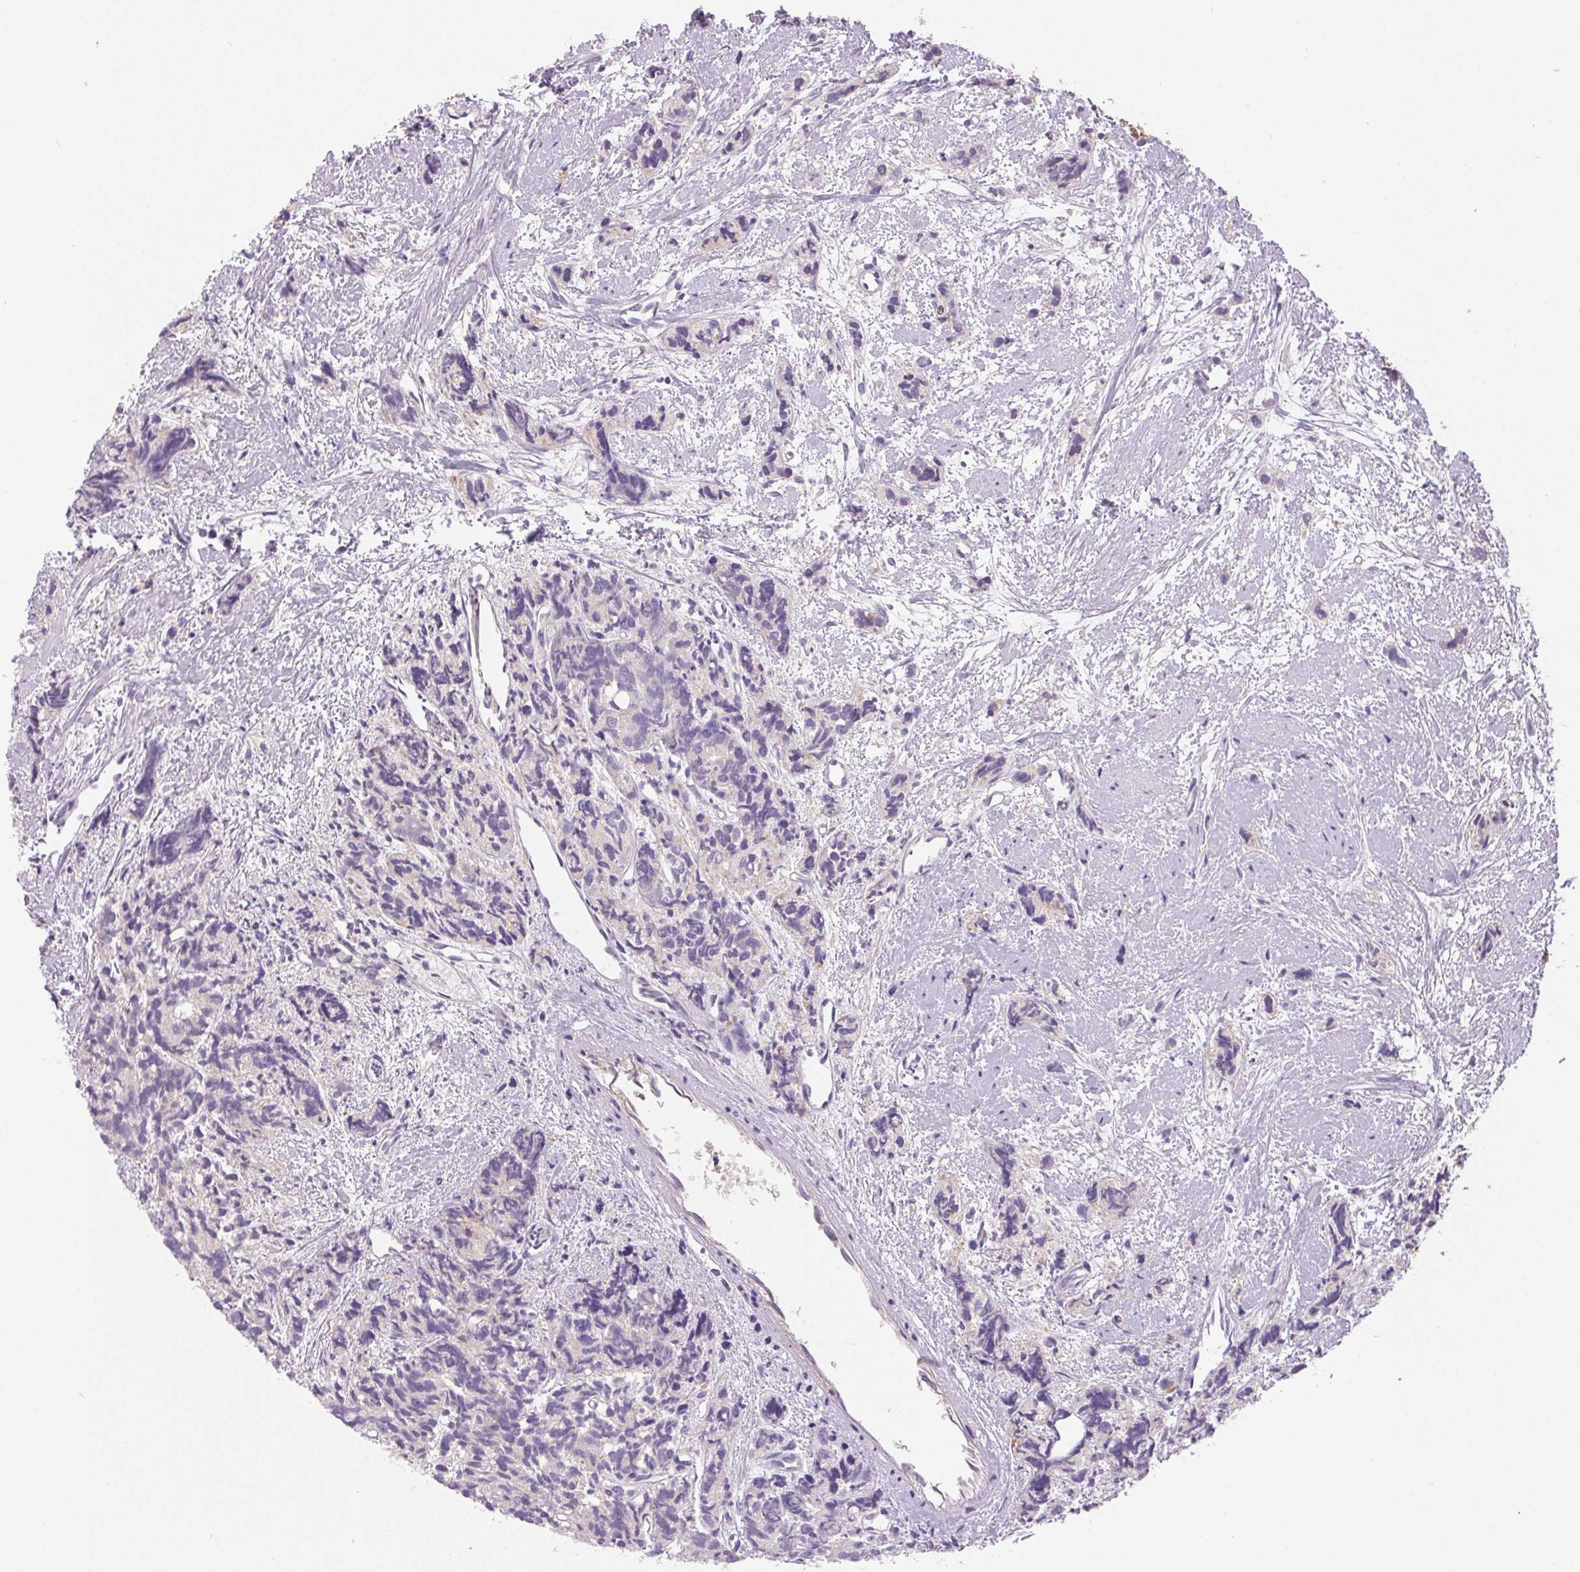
{"staining": {"intensity": "moderate", "quantity": "25%-75%", "location": "cytoplasmic/membranous"}, "tissue": "prostate cancer", "cell_type": "Tumor cells", "image_type": "cancer", "snomed": [{"axis": "morphology", "description": "Adenocarcinoma, High grade"}, {"axis": "topography", "description": "Prostate"}], "caption": "Human high-grade adenocarcinoma (prostate) stained with a protein marker exhibits moderate staining in tumor cells.", "gene": "GDI2", "patient": {"sex": "male", "age": 77}}